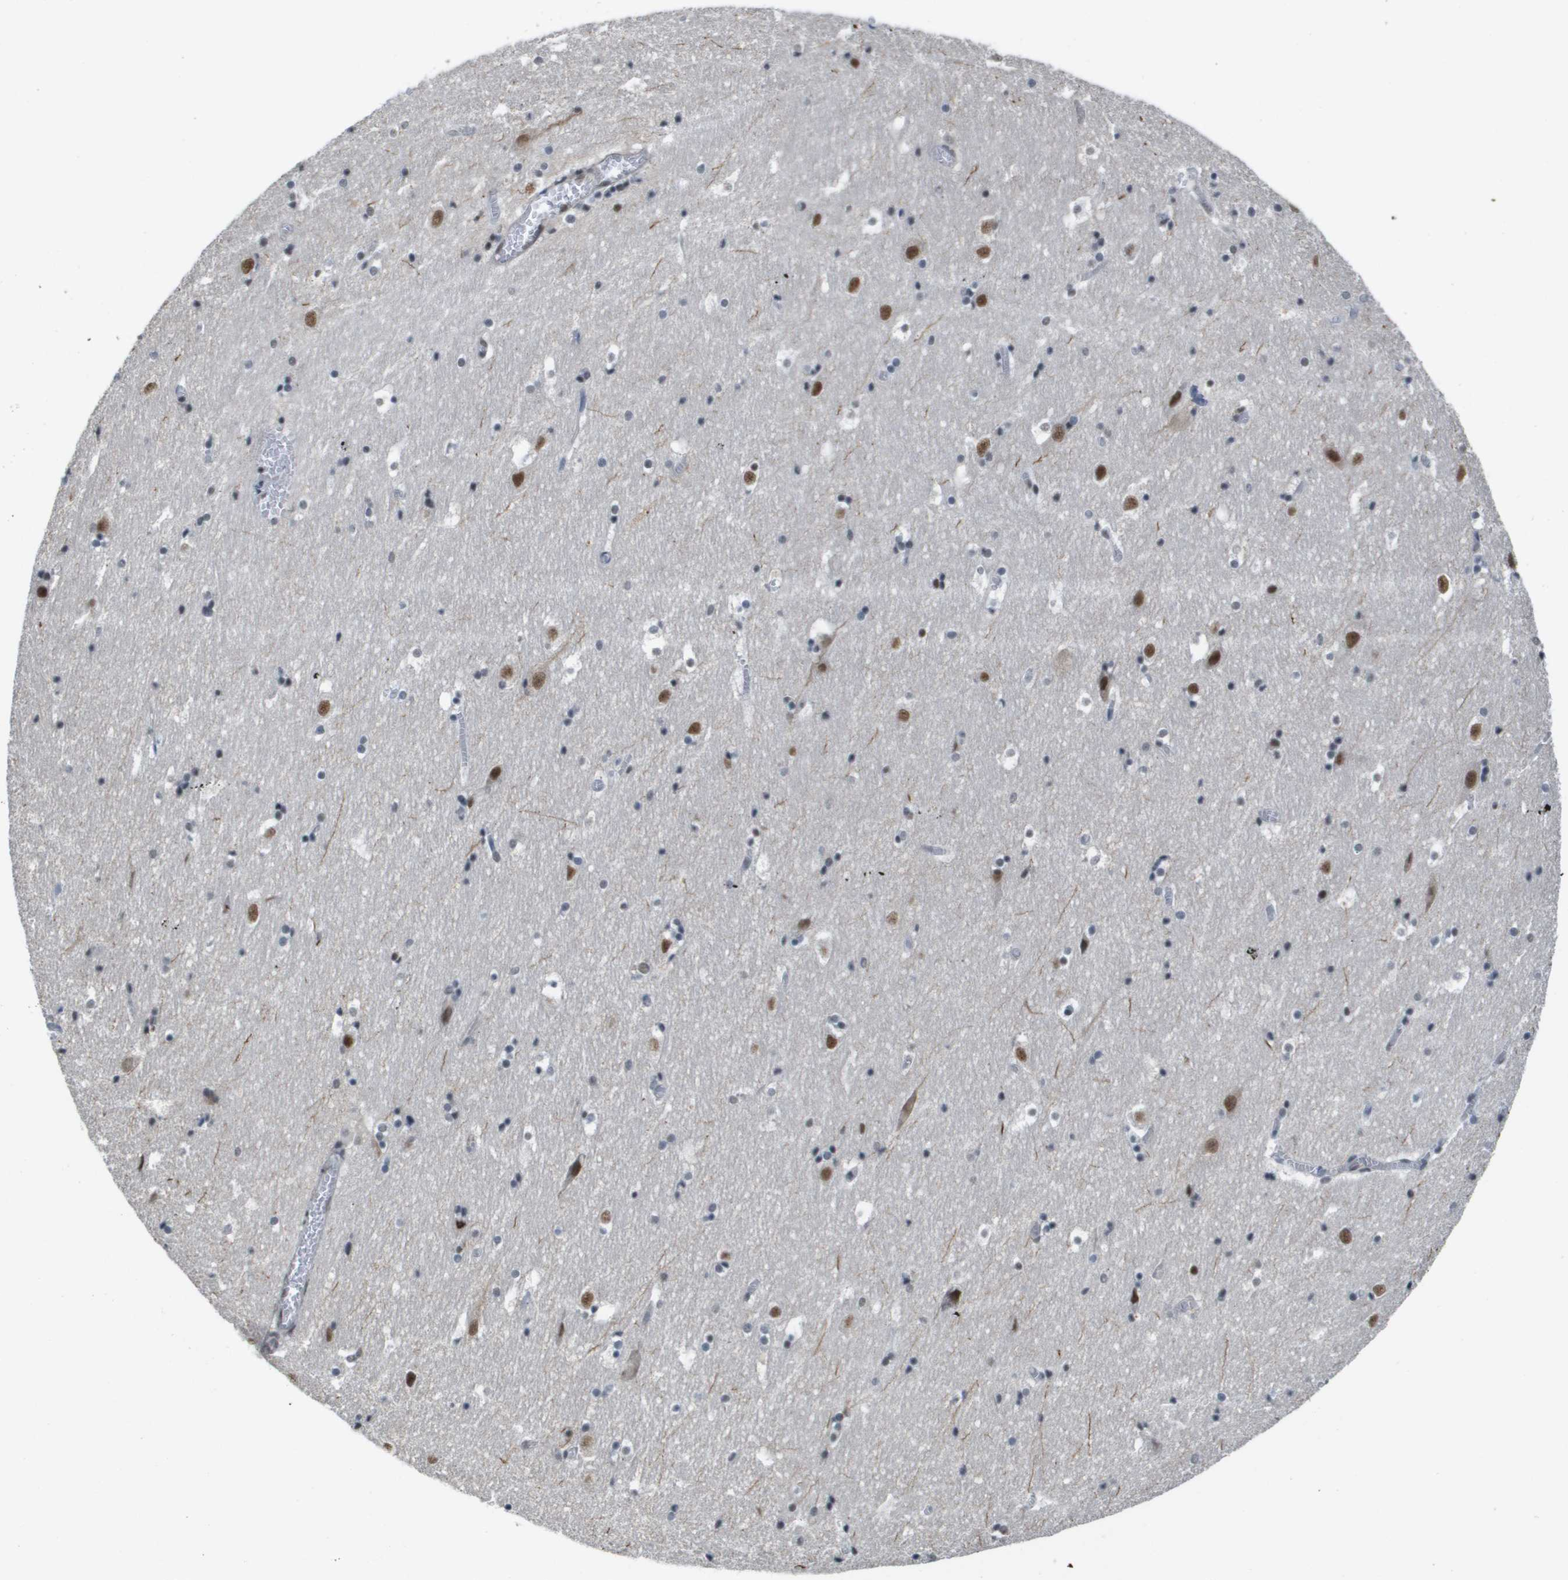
{"staining": {"intensity": "weak", "quantity": "<25%", "location": "nuclear"}, "tissue": "hippocampus", "cell_type": "Glial cells", "image_type": "normal", "snomed": [{"axis": "morphology", "description": "Normal tissue, NOS"}, {"axis": "topography", "description": "Hippocampus"}], "caption": "Benign hippocampus was stained to show a protein in brown. There is no significant expression in glial cells. Brightfield microscopy of immunohistochemistry (IHC) stained with DAB (brown) and hematoxylin (blue), captured at high magnification.", "gene": "ISY1", "patient": {"sex": "male", "age": 45}}